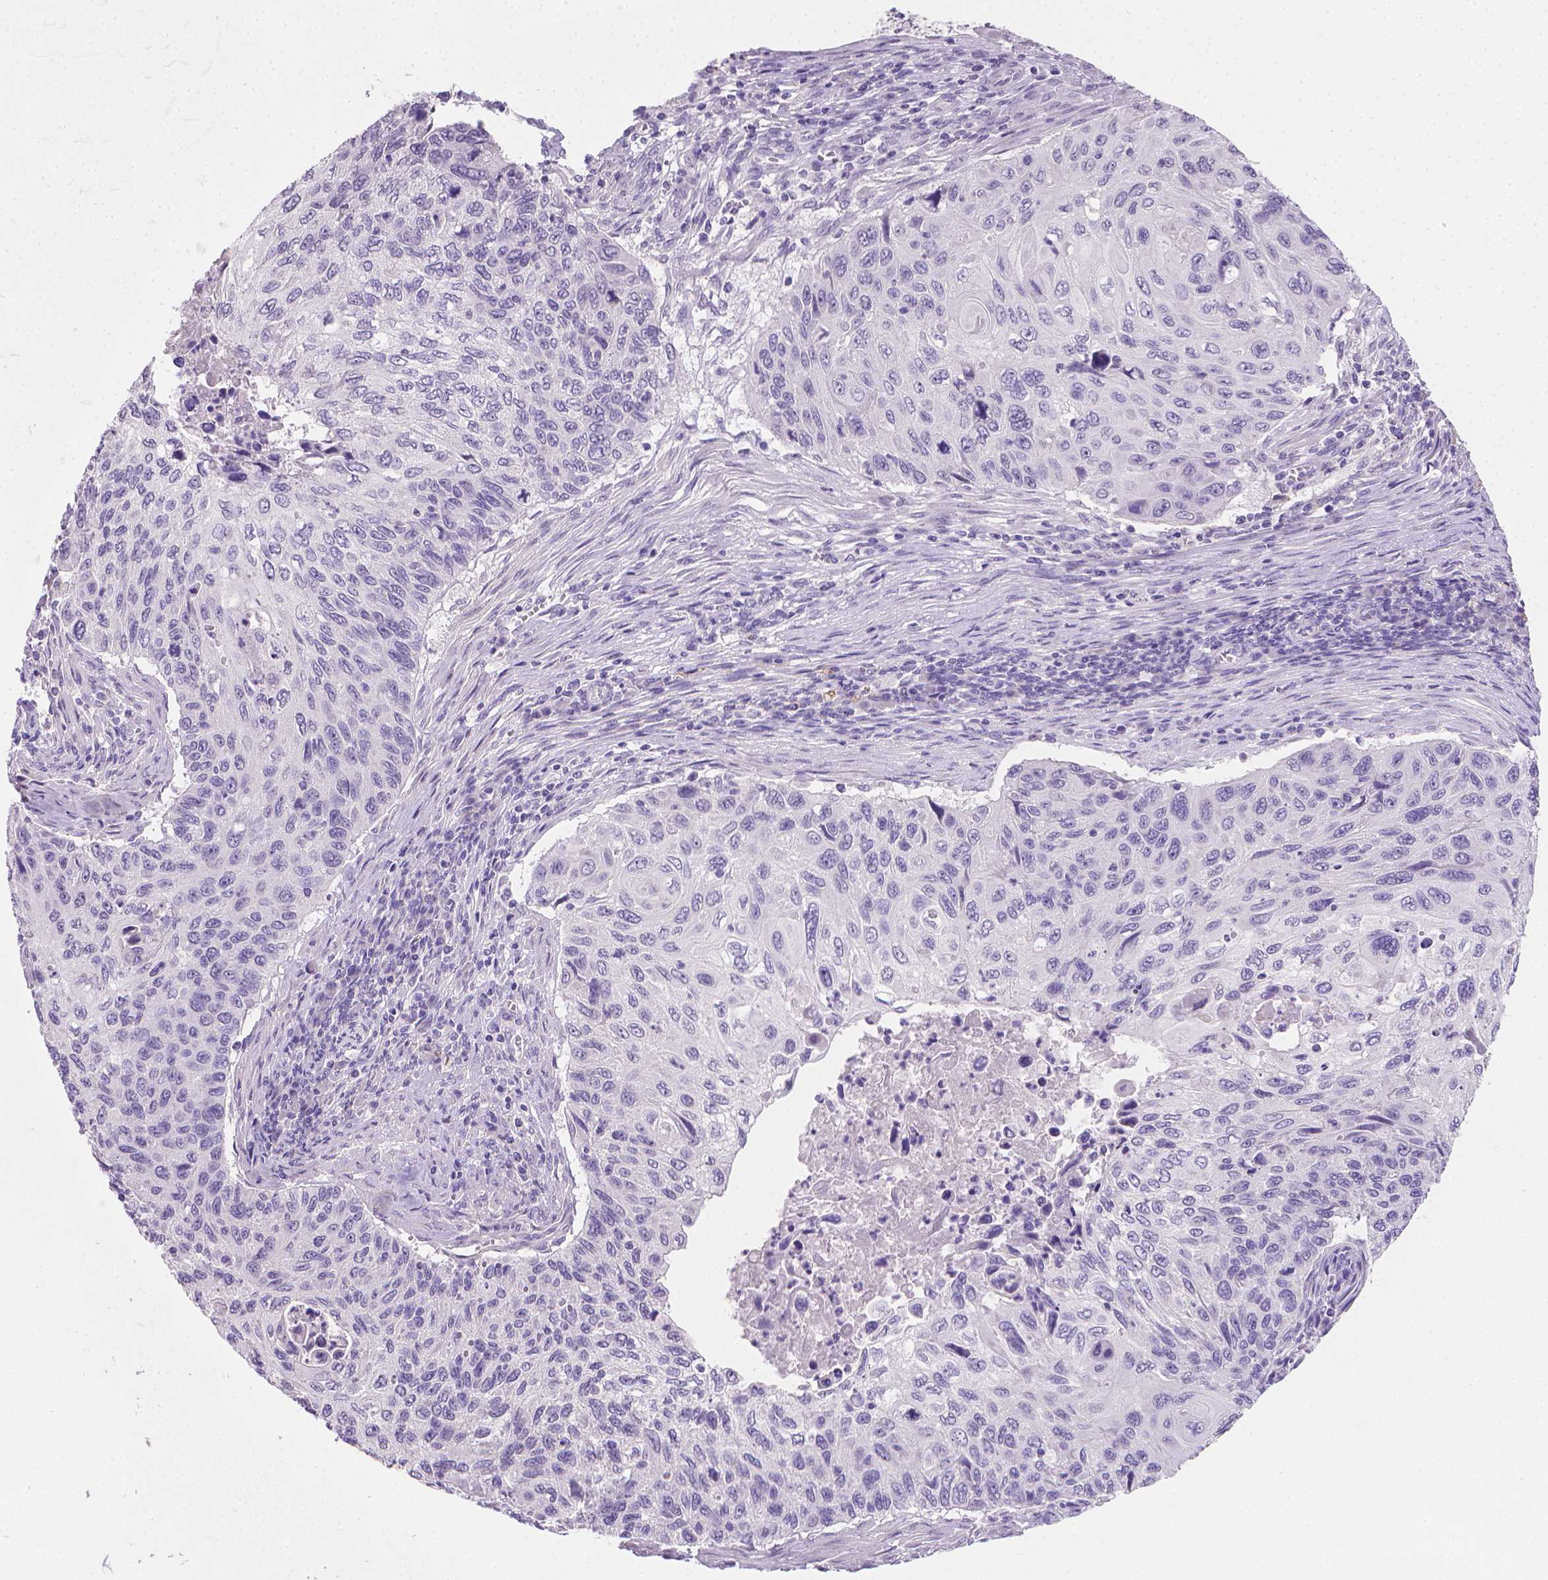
{"staining": {"intensity": "negative", "quantity": "none", "location": "none"}, "tissue": "cervical cancer", "cell_type": "Tumor cells", "image_type": "cancer", "snomed": [{"axis": "morphology", "description": "Squamous cell carcinoma, NOS"}, {"axis": "topography", "description": "Cervix"}], "caption": "Immunohistochemical staining of cervical squamous cell carcinoma reveals no significant staining in tumor cells.", "gene": "TNNI2", "patient": {"sex": "female", "age": 70}}